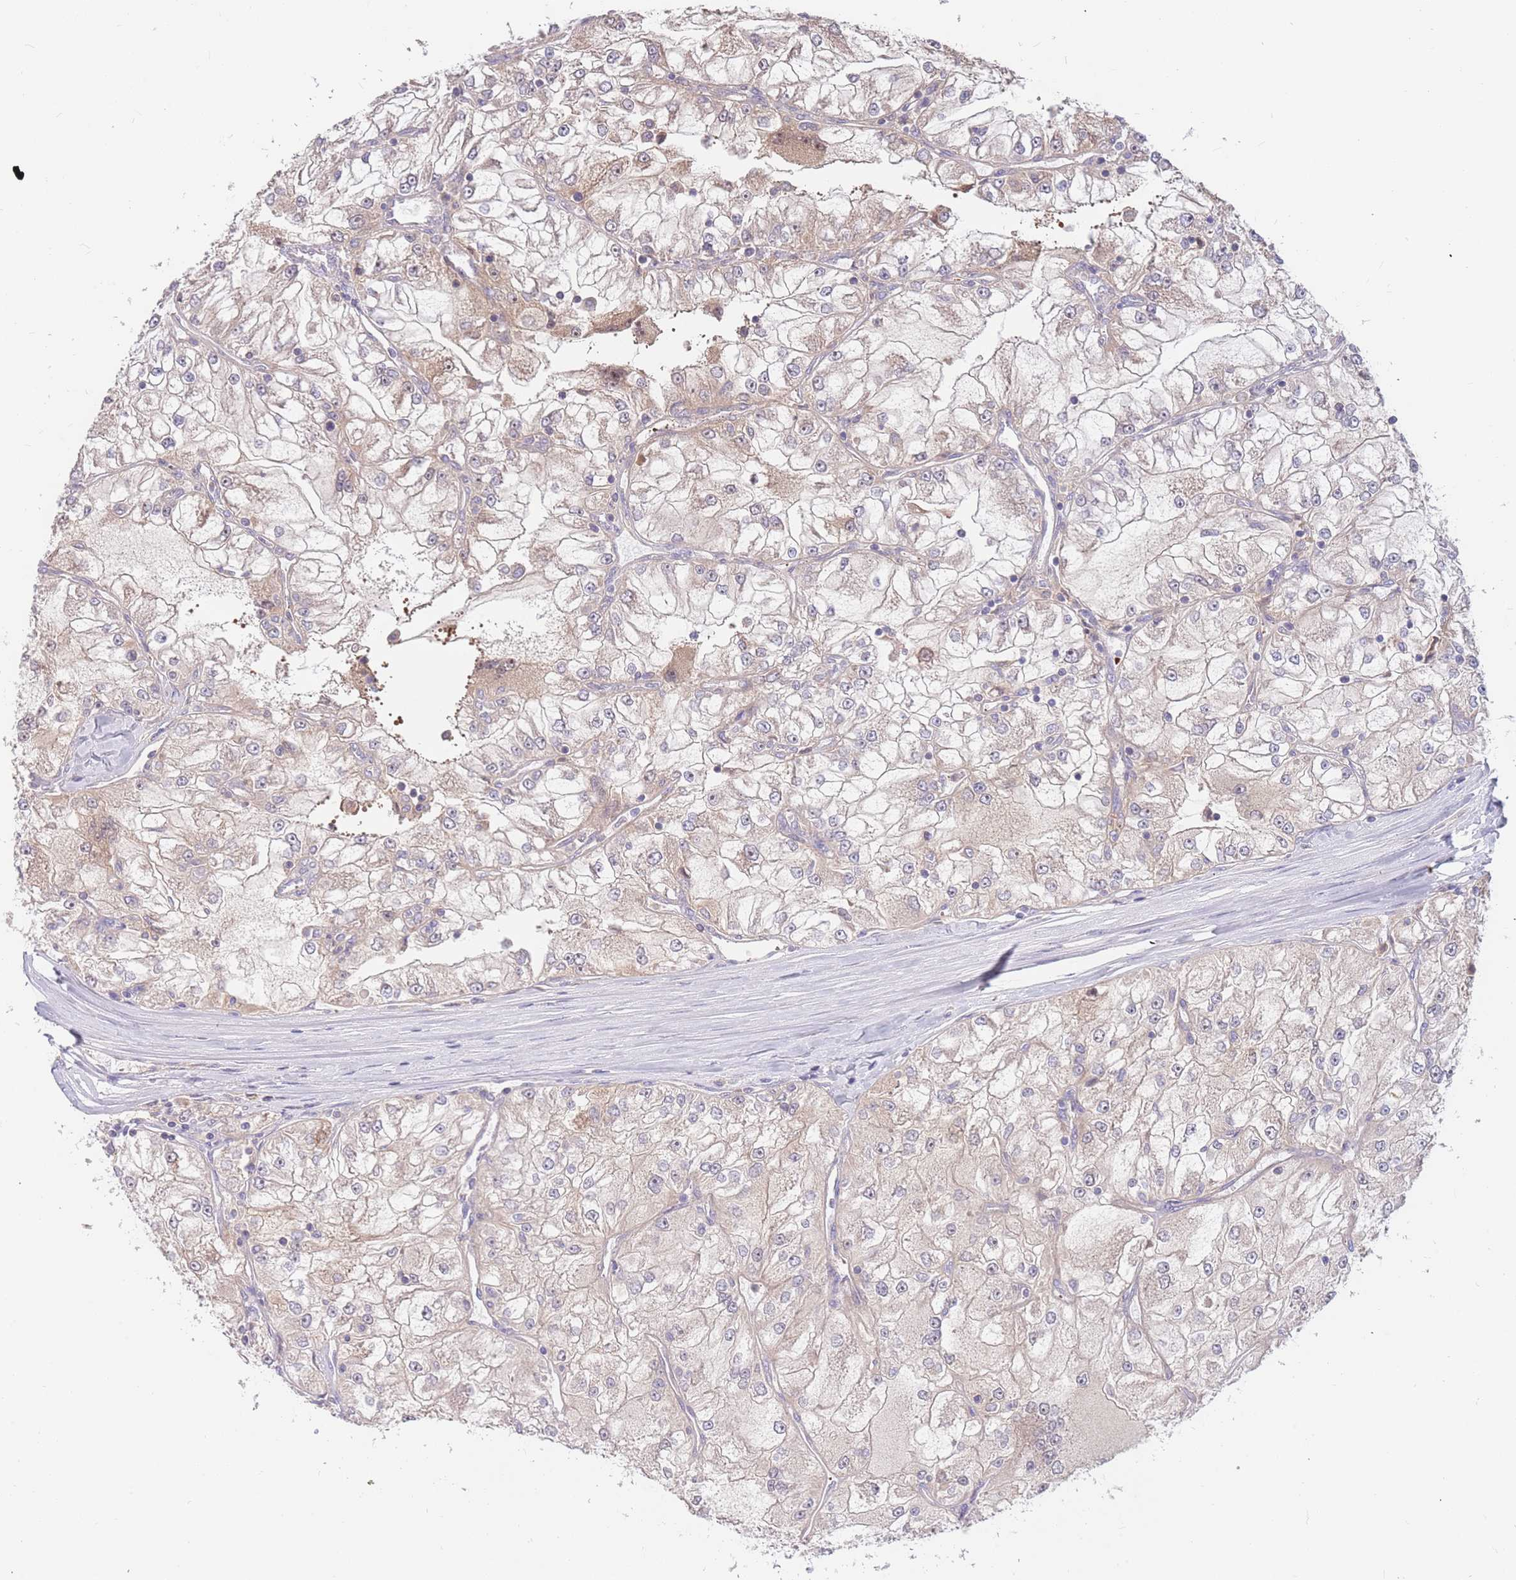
{"staining": {"intensity": "weak", "quantity": "25%-75%", "location": "cytoplasmic/membranous"}, "tissue": "renal cancer", "cell_type": "Tumor cells", "image_type": "cancer", "snomed": [{"axis": "morphology", "description": "Adenocarcinoma, NOS"}, {"axis": "topography", "description": "Kidney"}], "caption": "High-power microscopy captured an immunohistochemistry (IHC) histopathology image of renal cancer (adenocarcinoma), revealing weak cytoplasmic/membranous positivity in about 25%-75% of tumor cells.", "gene": "BORCS5", "patient": {"sex": "female", "age": 72}}